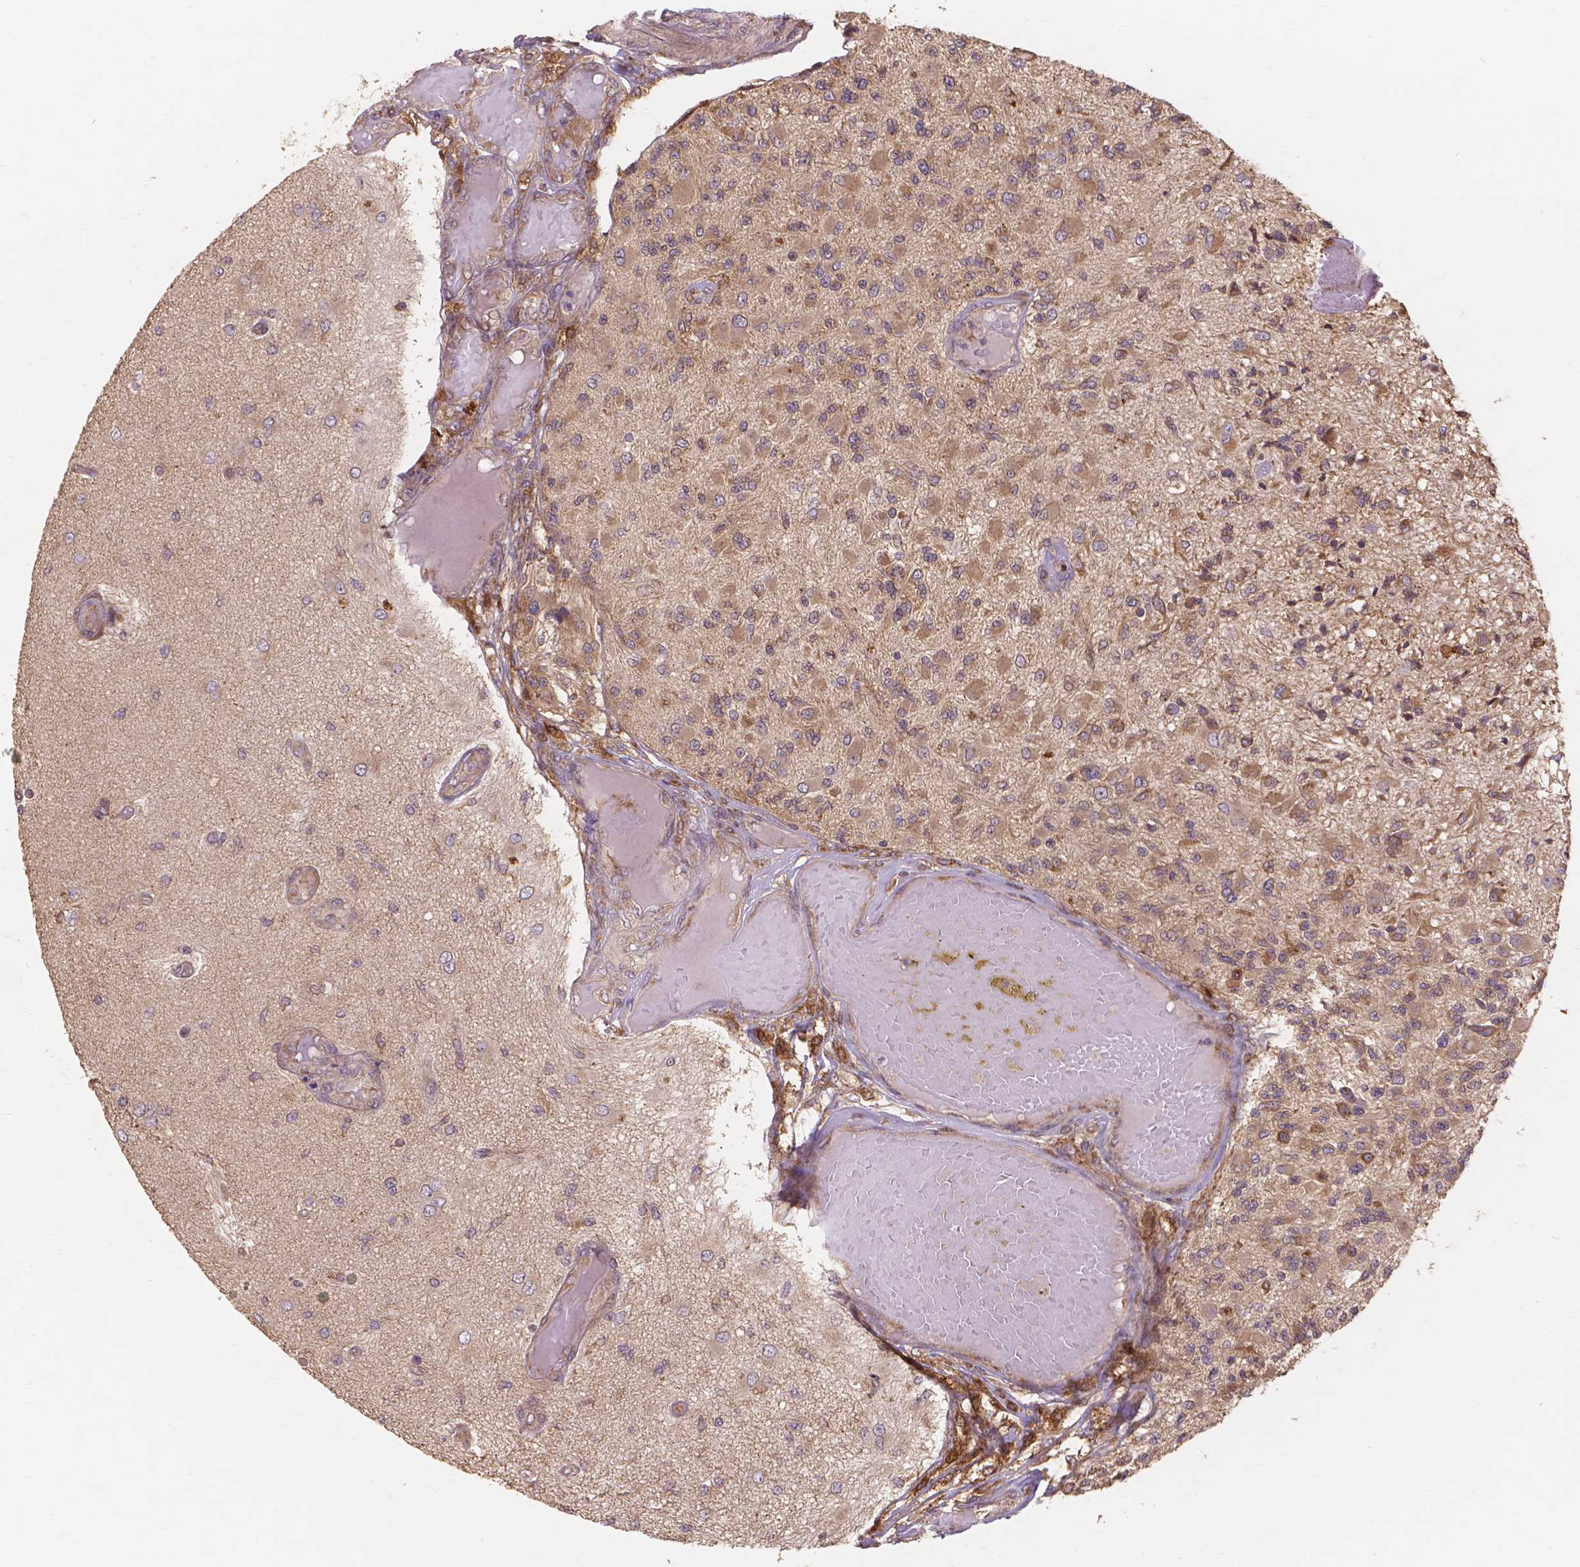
{"staining": {"intensity": "weak", "quantity": ">75%", "location": "cytoplasmic/membranous"}, "tissue": "glioma", "cell_type": "Tumor cells", "image_type": "cancer", "snomed": [{"axis": "morphology", "description": "Glioma, malignant, High grade"}, {"axis": "topography", "description": "Brain"}], "caption": "A photomicrograph of malignant glioma (high-grade) stained for a protein exhibits weak cytoplasmic/membranous brown staining in tumor cells.", "gene": "TAB2", "patient": {"sex": "female", "age": 63}}